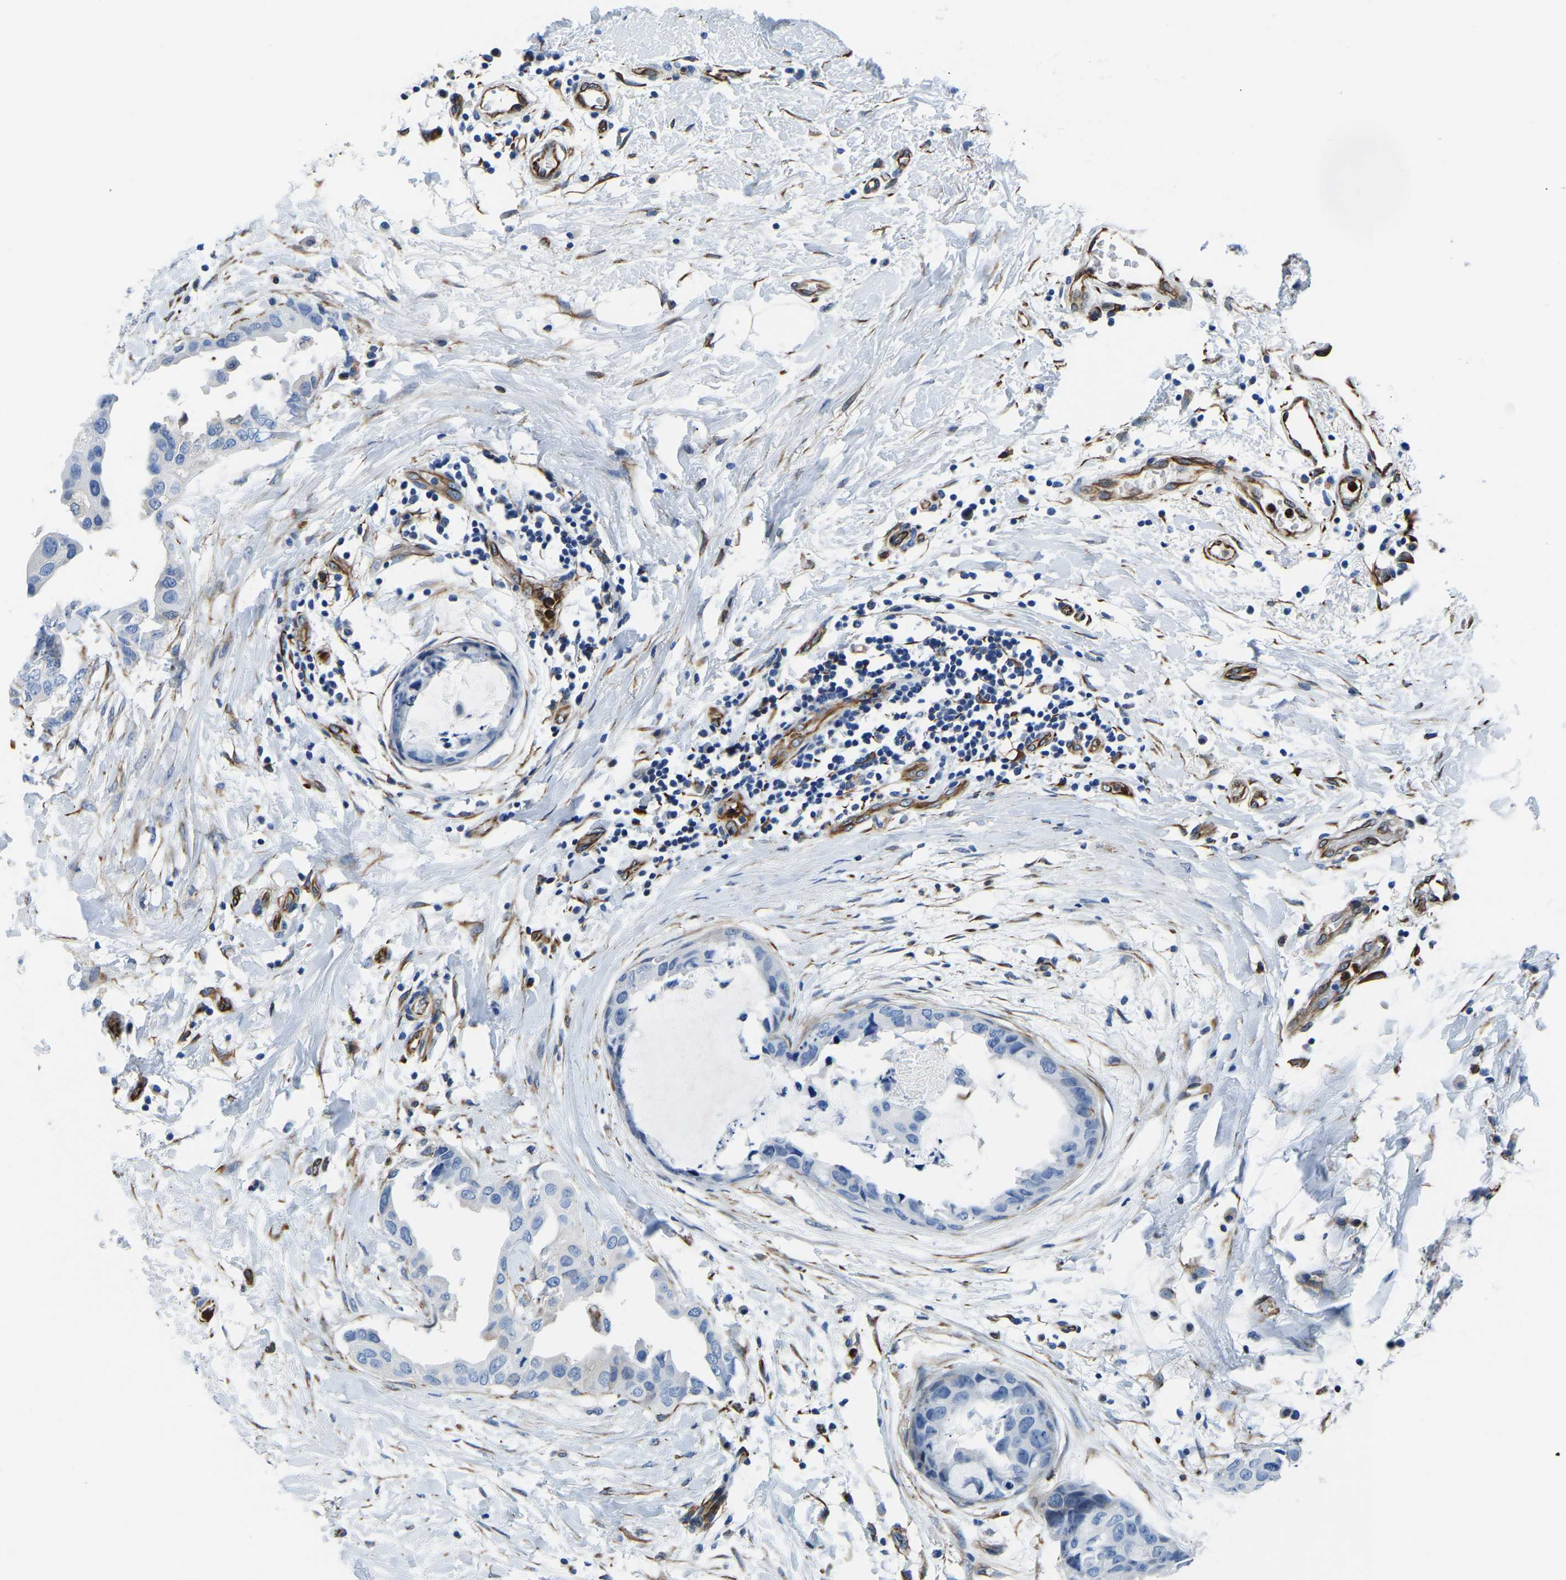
{"staining": {"intensity": "negative", "quantity": "none", "location": "none"}, "tissue": "breast cancer", "cell_type": "Tumor cells", "image_type": "cancer", "snomed": [{"axis": "morphology", "description": "Duct carcinoma"}, {"axis": "topography", "description": "Breast"}], "caption": "Immunohistochemical staining of breast cancer exhibits no significant expression in tumor cells.", "gene": "MS4A3", "patient": {"sex": "female", "age": 40}}